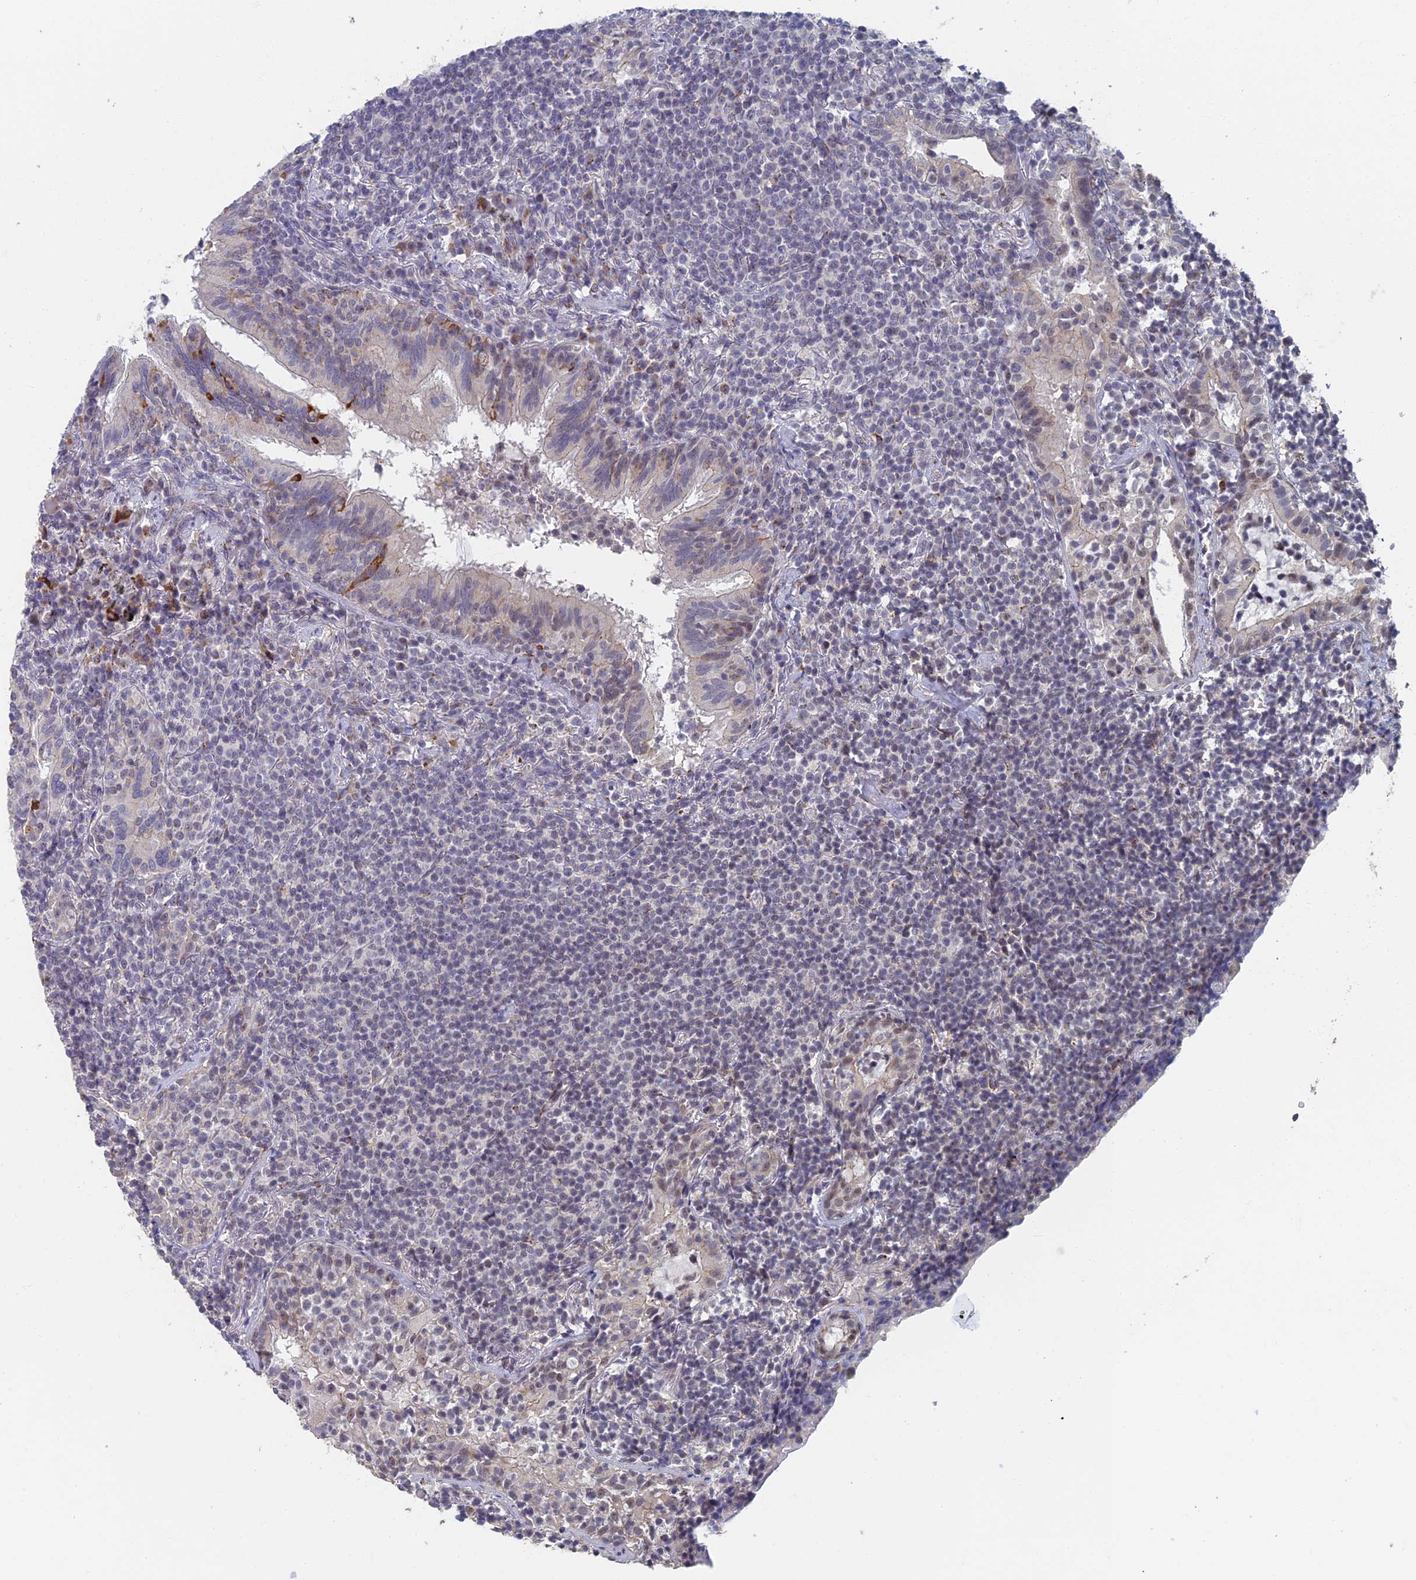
{"staining": {"intensity": "negative", "quantity": "none", "location": "none"}, "tissue": "lymphoma", "cell_type": "Tumor cells", "image_type": "cancer", "snomed": [{"axis": "morphology", "description": "Malignant lymphoma, non-Hodgkin's type, Low grade"}, {"axis": "topography", "description": "Lung"}], "caption": "This is a photomicrograph of immunohistochemistry staining of malignant lymphoma, non-Hodgkin's type (low-grade), which shows no positivity in tumor cells. (IHC, brightfield microscopy, high magnification).", "gene": "GPATCH1", "patient": {"sex": "female", "age": 71}}